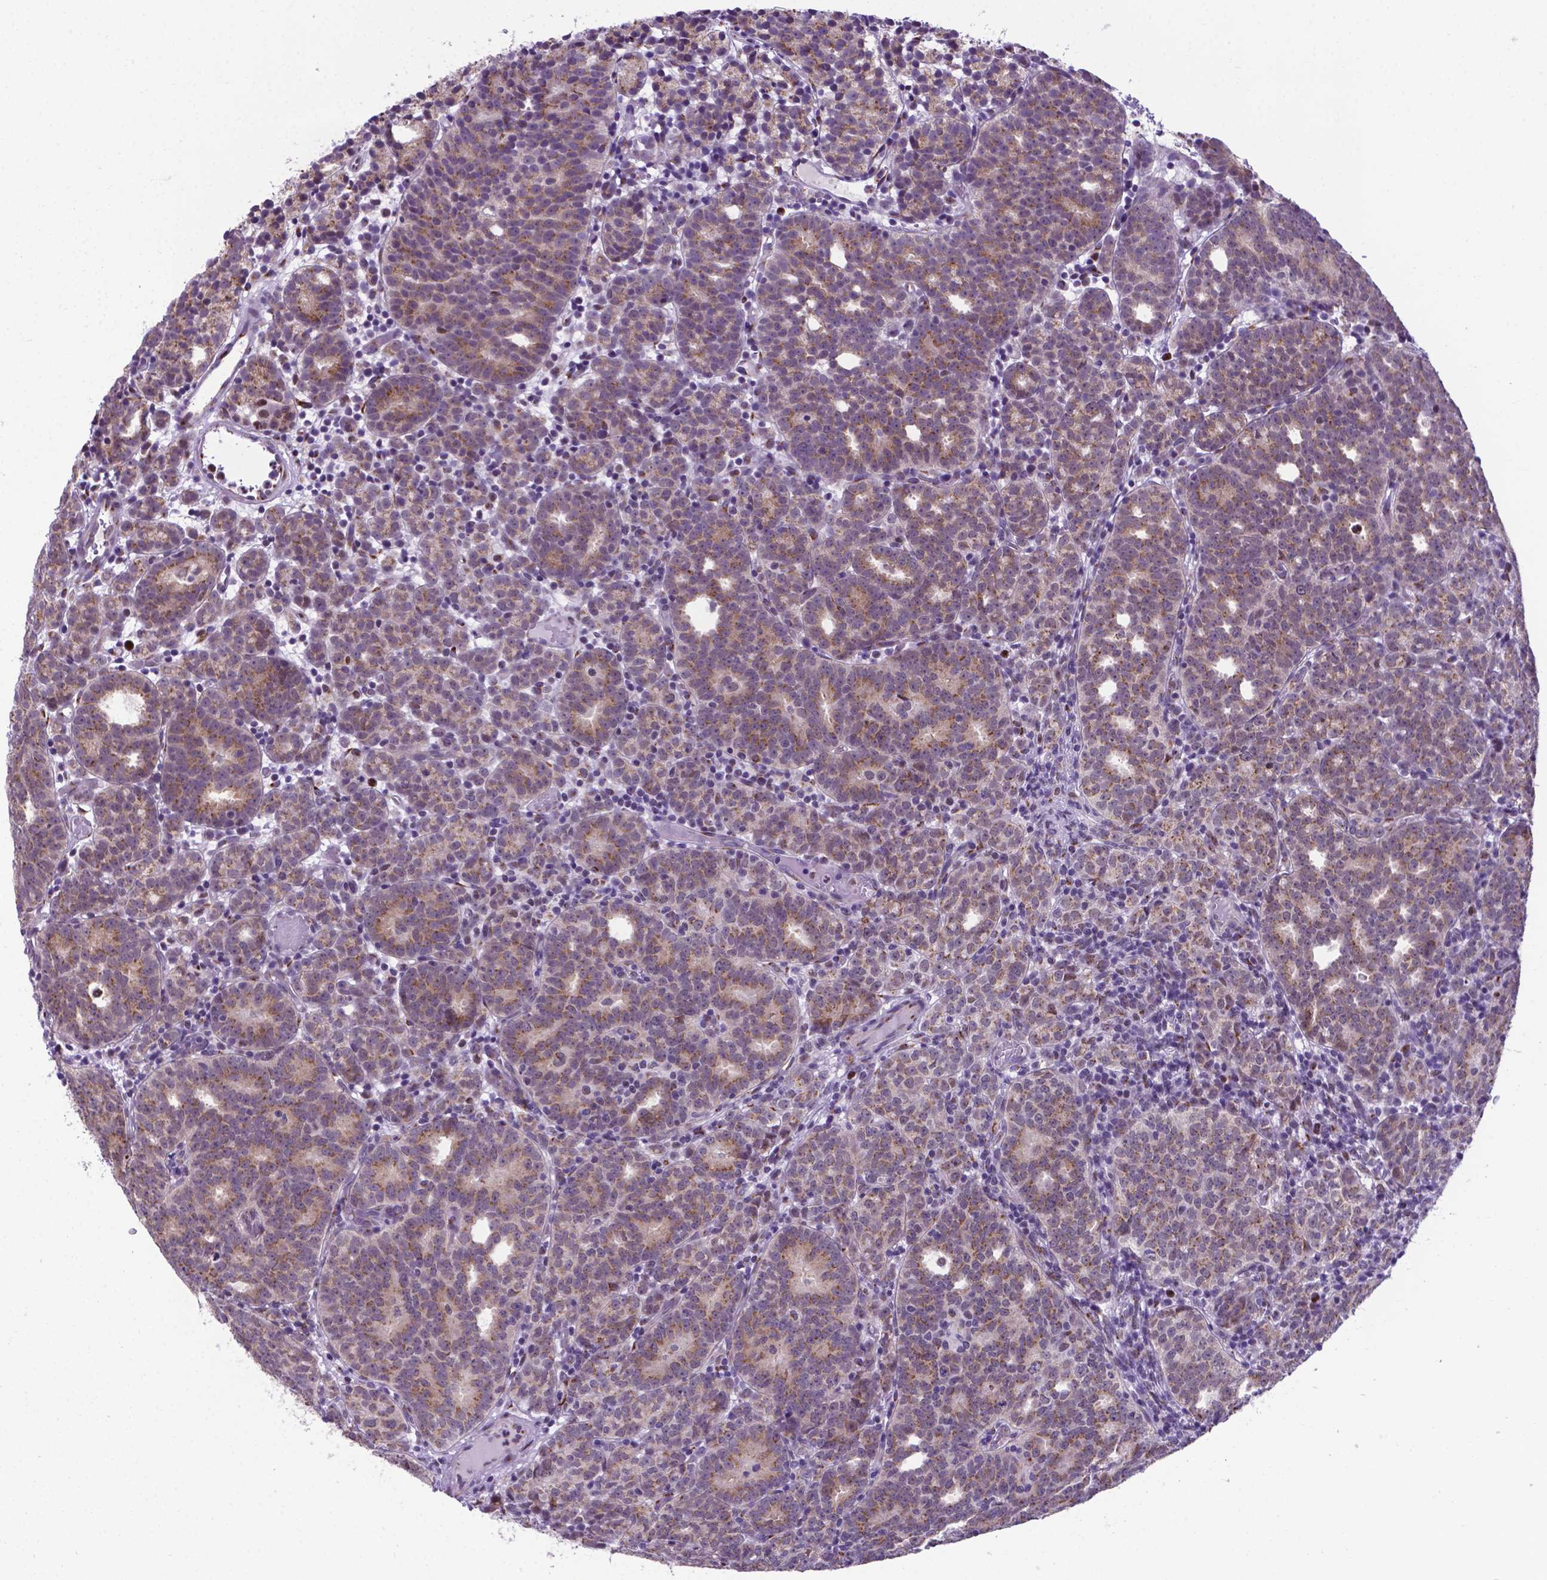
{"staining": {"intensity": "moderate", "quantity": "25%-75%", "location": "cytoplasmic/membranous"}, "tissue": "prostate cancer", "cell_type": "Tumor cells", "image_type": "cancer", "snomed": [{"axis": "morphology", "description": "Adenocarcinoma, High grade"}, {"axis": "topography", "description": "Prostate"}], "caption": "Brown immunohistochemical staining in prostate cancer demonstrates moderate cytoplasmic/membranous expression in about 25%-75% of tumor cells. The protein is stained brown, and the nuclei are stained in blue (DAB IHC with brightfield microscopy, high magnification).", "gene": "MRPL10", "patient": {"sex": "male", "age": 53}}